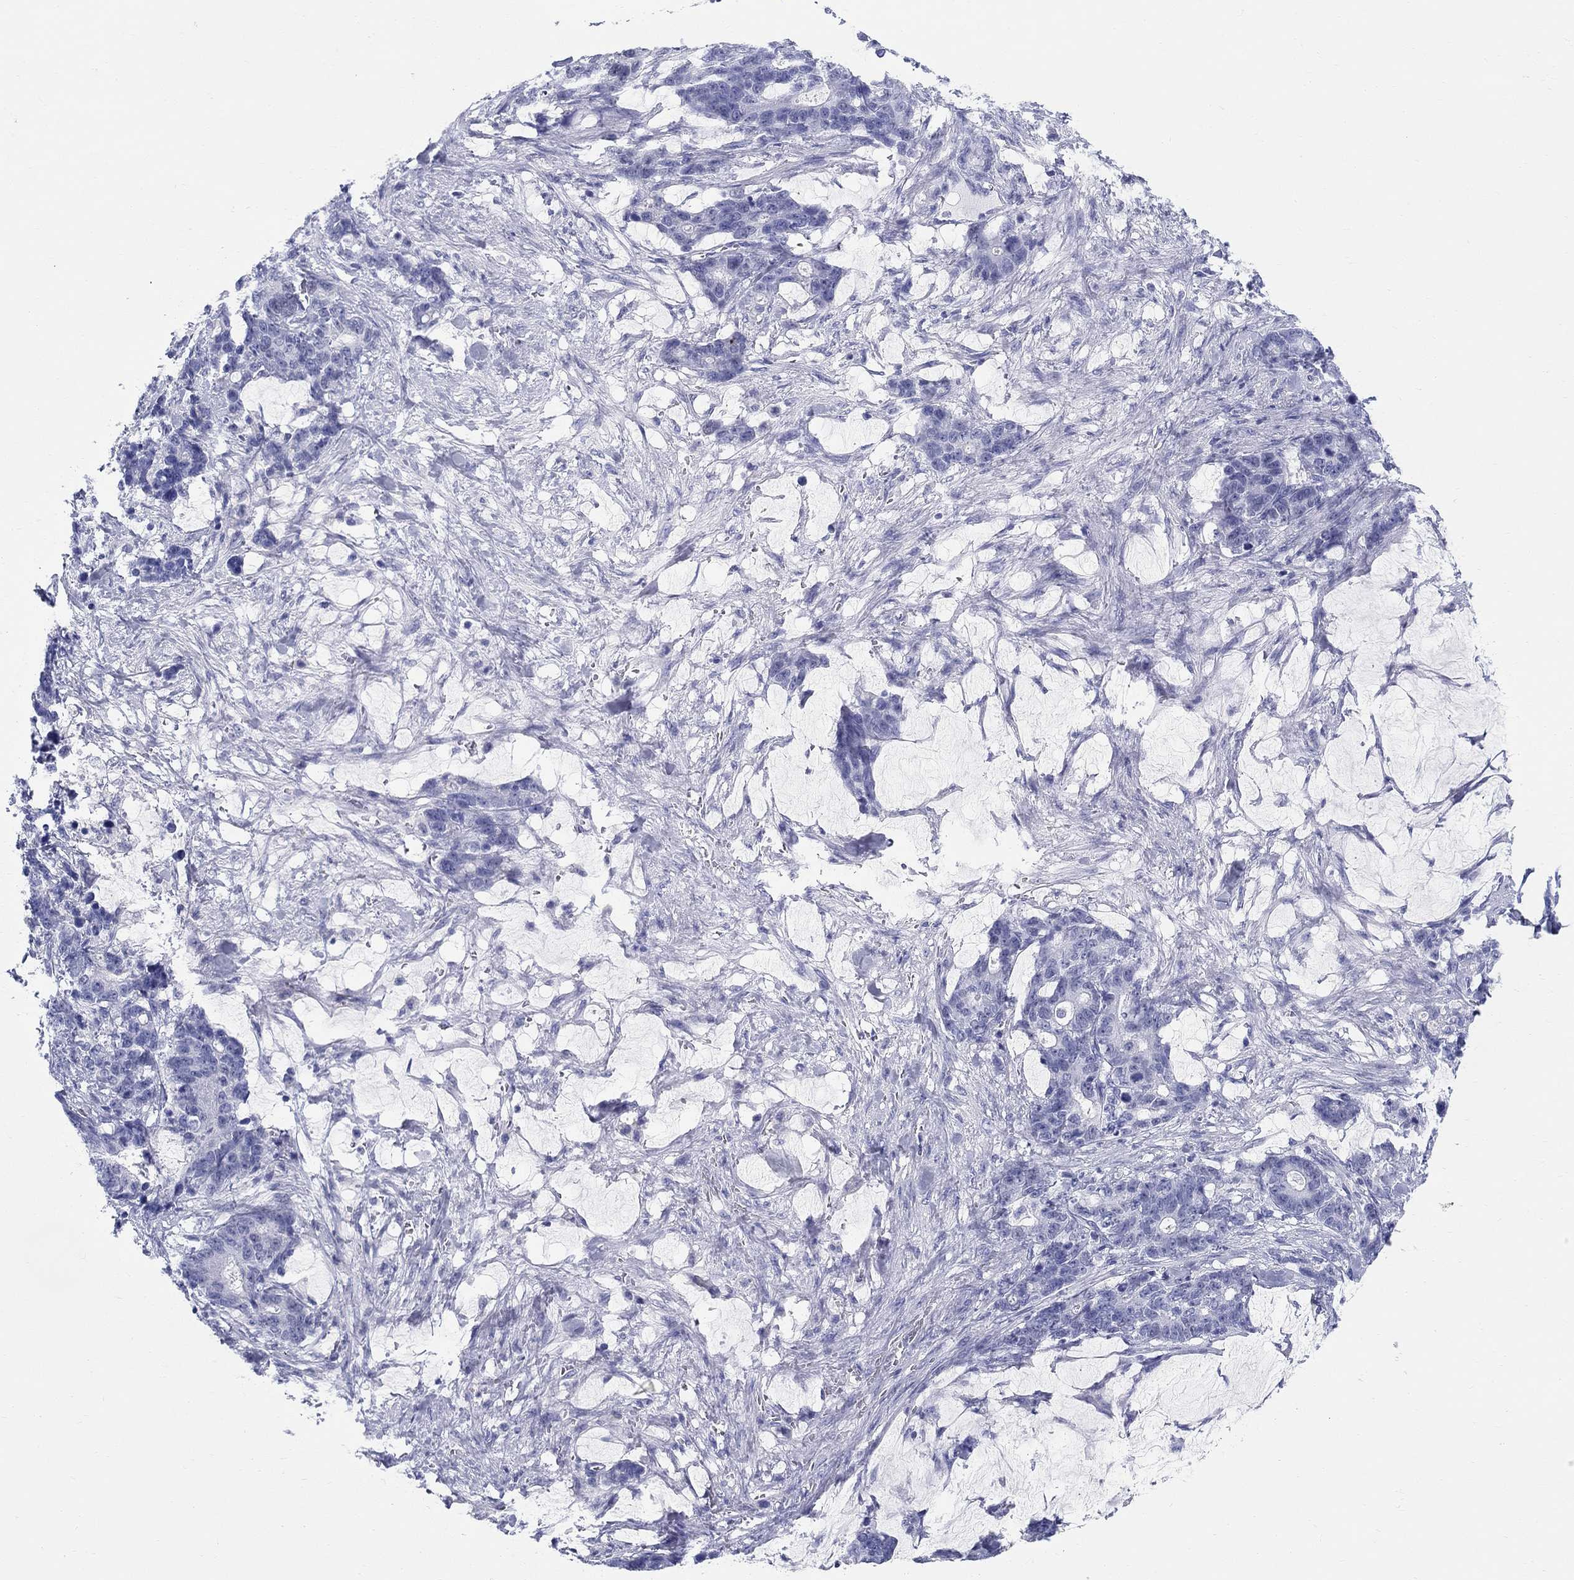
{"staining": {"intensity": "negative", "quantity": "none", "location": "none"}, "tissue": "stomach cancer", "cell_type": "Tumor cells", "image_type": "cancer", "snomed": [{"axis": "morphology", "description": "Normal tissue, NOS"}, {"axis": "morphology", "description": "Adenocarcinoma, NOS"}, {"axis": "topography", "description": "Stomach"}], "caption": "Immunohistochemistry (IHC) image of neoplastic tissue: stomach cancer stained with DAB displays no significant protein staining in tumor cells.", "gene": "LAMP5", "patient": {"sex": "female", "age": 64}}